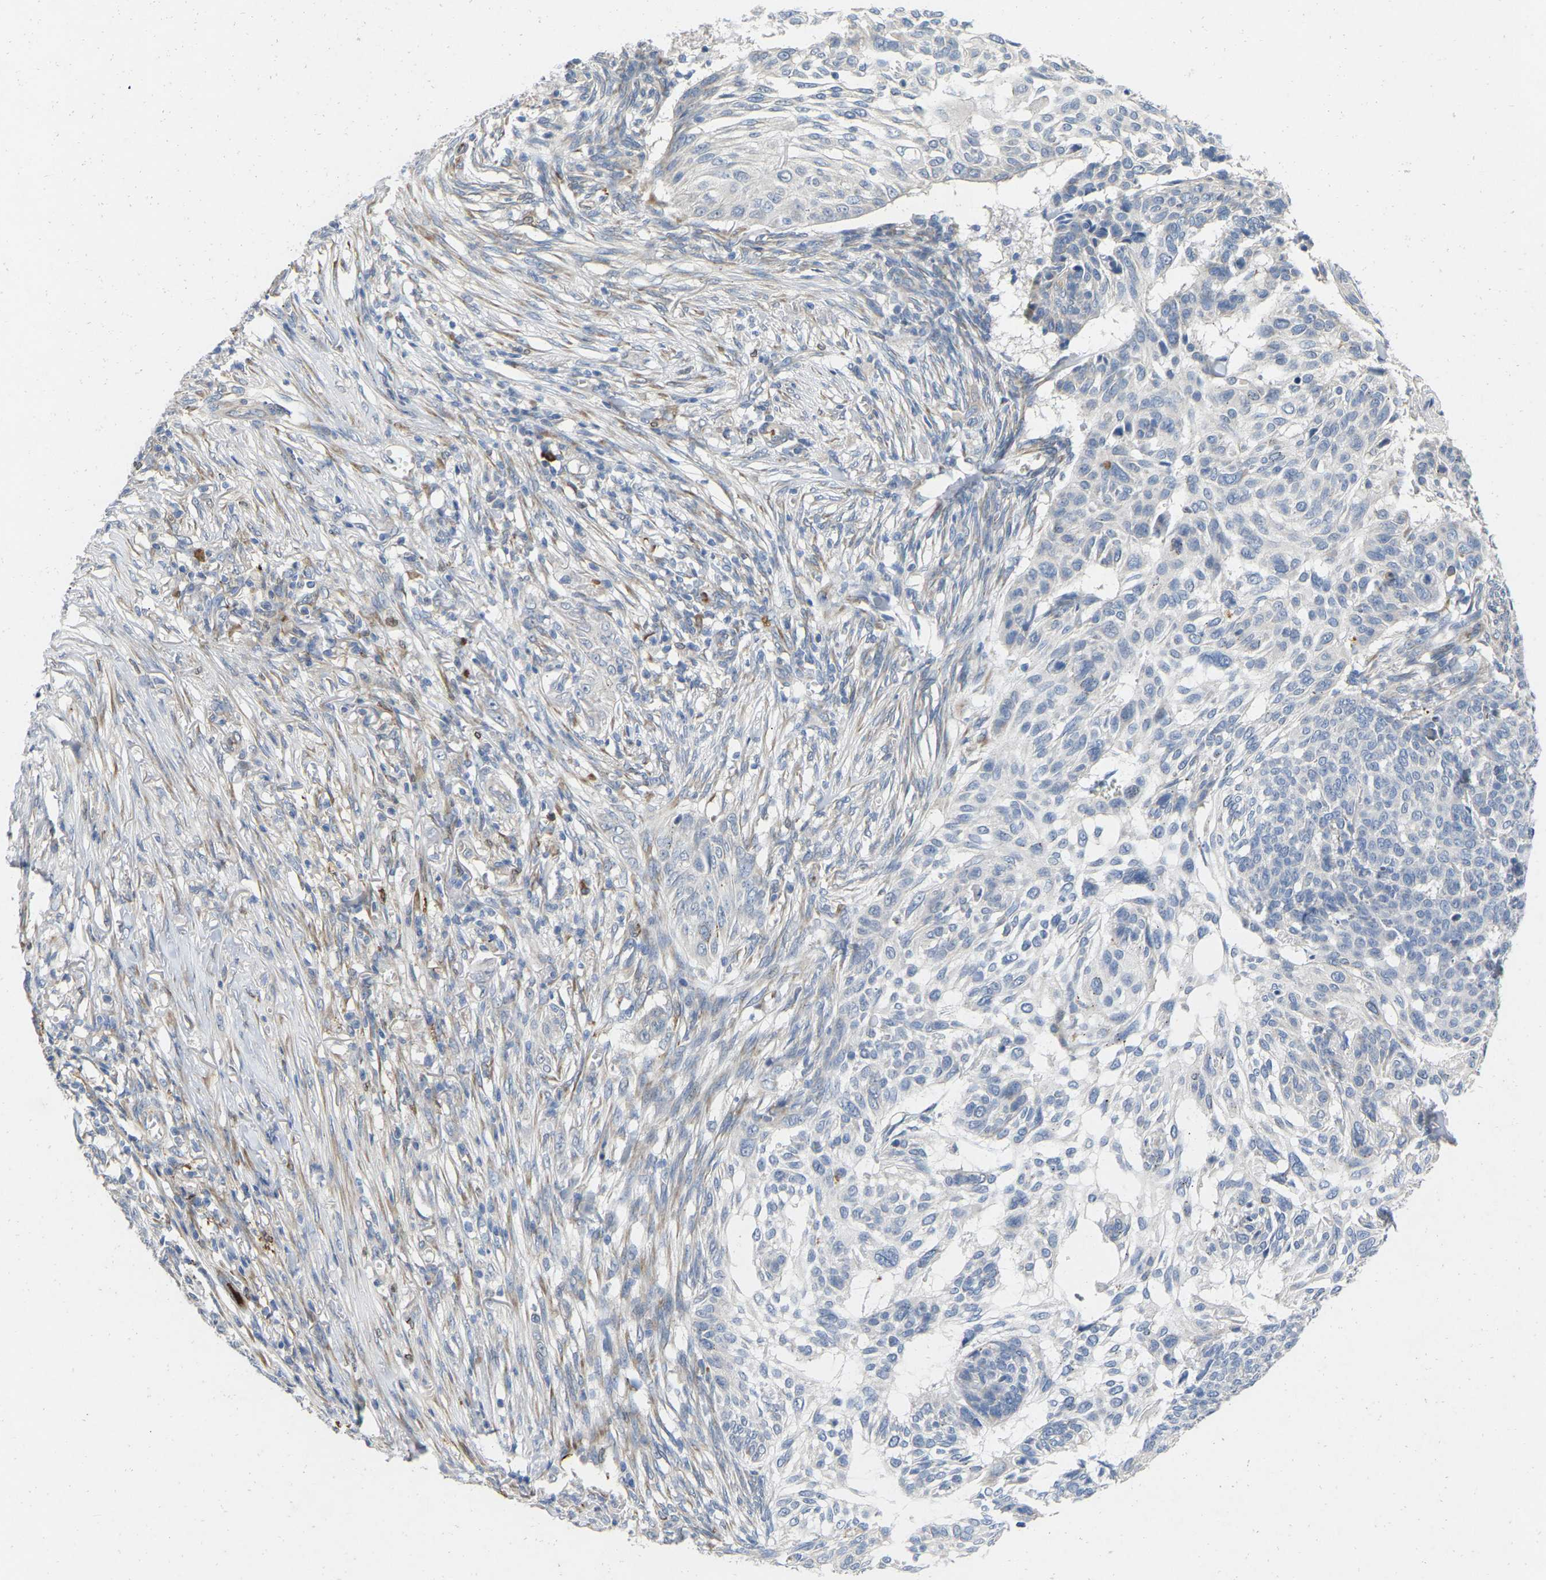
{"staining": {"intensity": "negative", "quantity": "none", "location": "none"}, "tissue": "skin cancer", "cell_type": "Tumor cells", "image_type": "cancer", "snomed": [{"axis": "morphology", "description": "Basal cell carcinoma"}, {"axis": "topography", "description": "Skin"}], "caption": "Immunohistochemistry micrograph of neoplastic tissue: skin basal cell carcinoma stained with DAB (3,3'-diaminobenzidine) exhibits no significant protein expression in tumor cells. (Stains: DAB immunohistochemistry with hematoxylin counter stain, Microscopy: brightfield microscopy at high magnification).", "gene": "RHEB", "patient": {"sex": "male", "age": 85}}